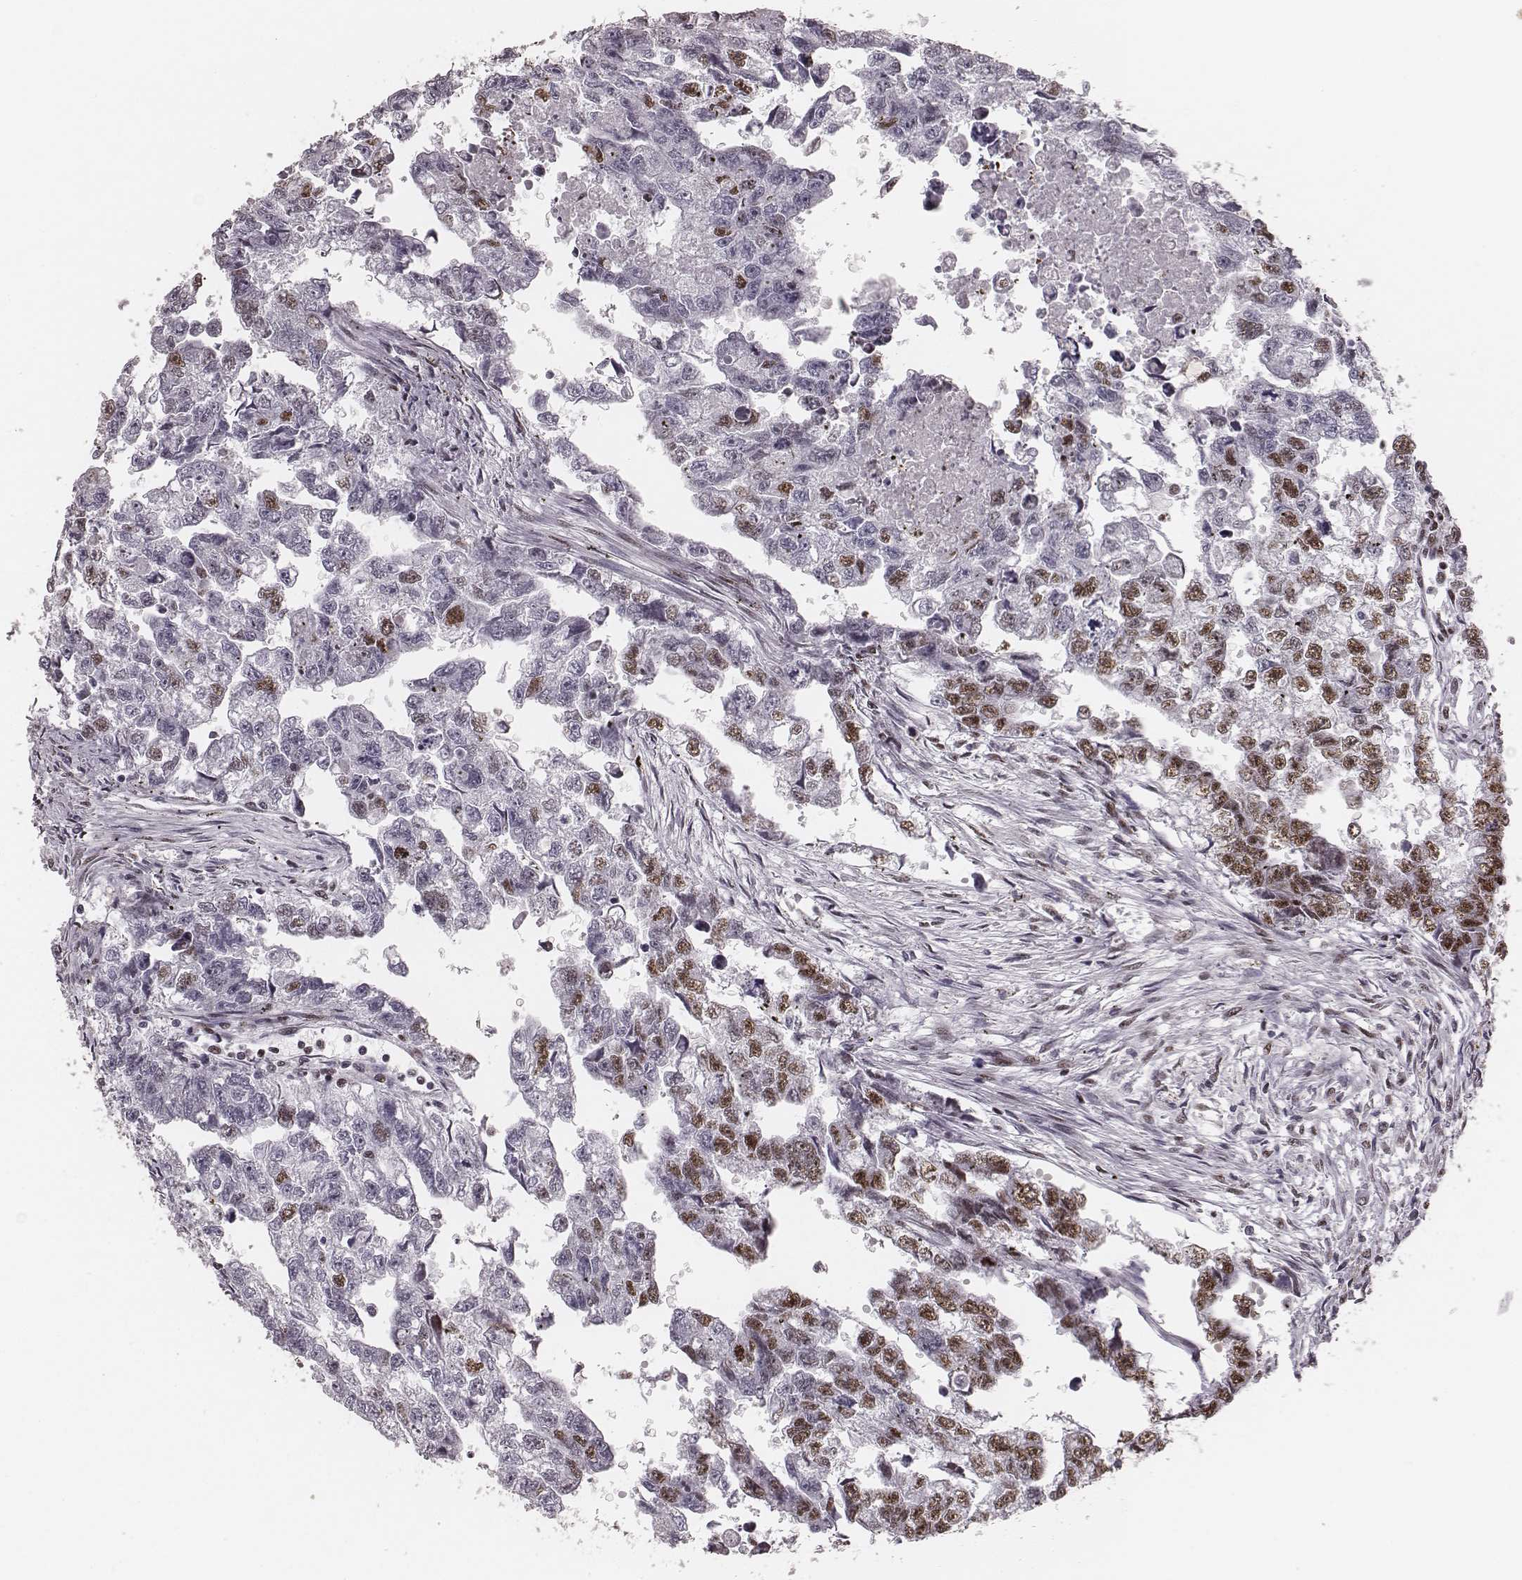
{"staining": {"intensity": "moderate", "quantity": "25%-75%", "location": "nuclear"}, "tissue": "testis cancer", "cell_type": "Tumor cells", "image_type": "cancer", "snomed": [{"axis": "morphology", "description": "Carcinoma, Embryonal, NOS"}, {"axis": "morphology", "description": "Teratoma, malignant, NOS"}, {"axis": "topography", "description": "Testis"}], "caption": "Moderate nuclear staining is seen in about 25%-75% of tumor cells in testis cancer.", "gene": "LUC7L", "patient": {"sex": "male", "age": 44}}